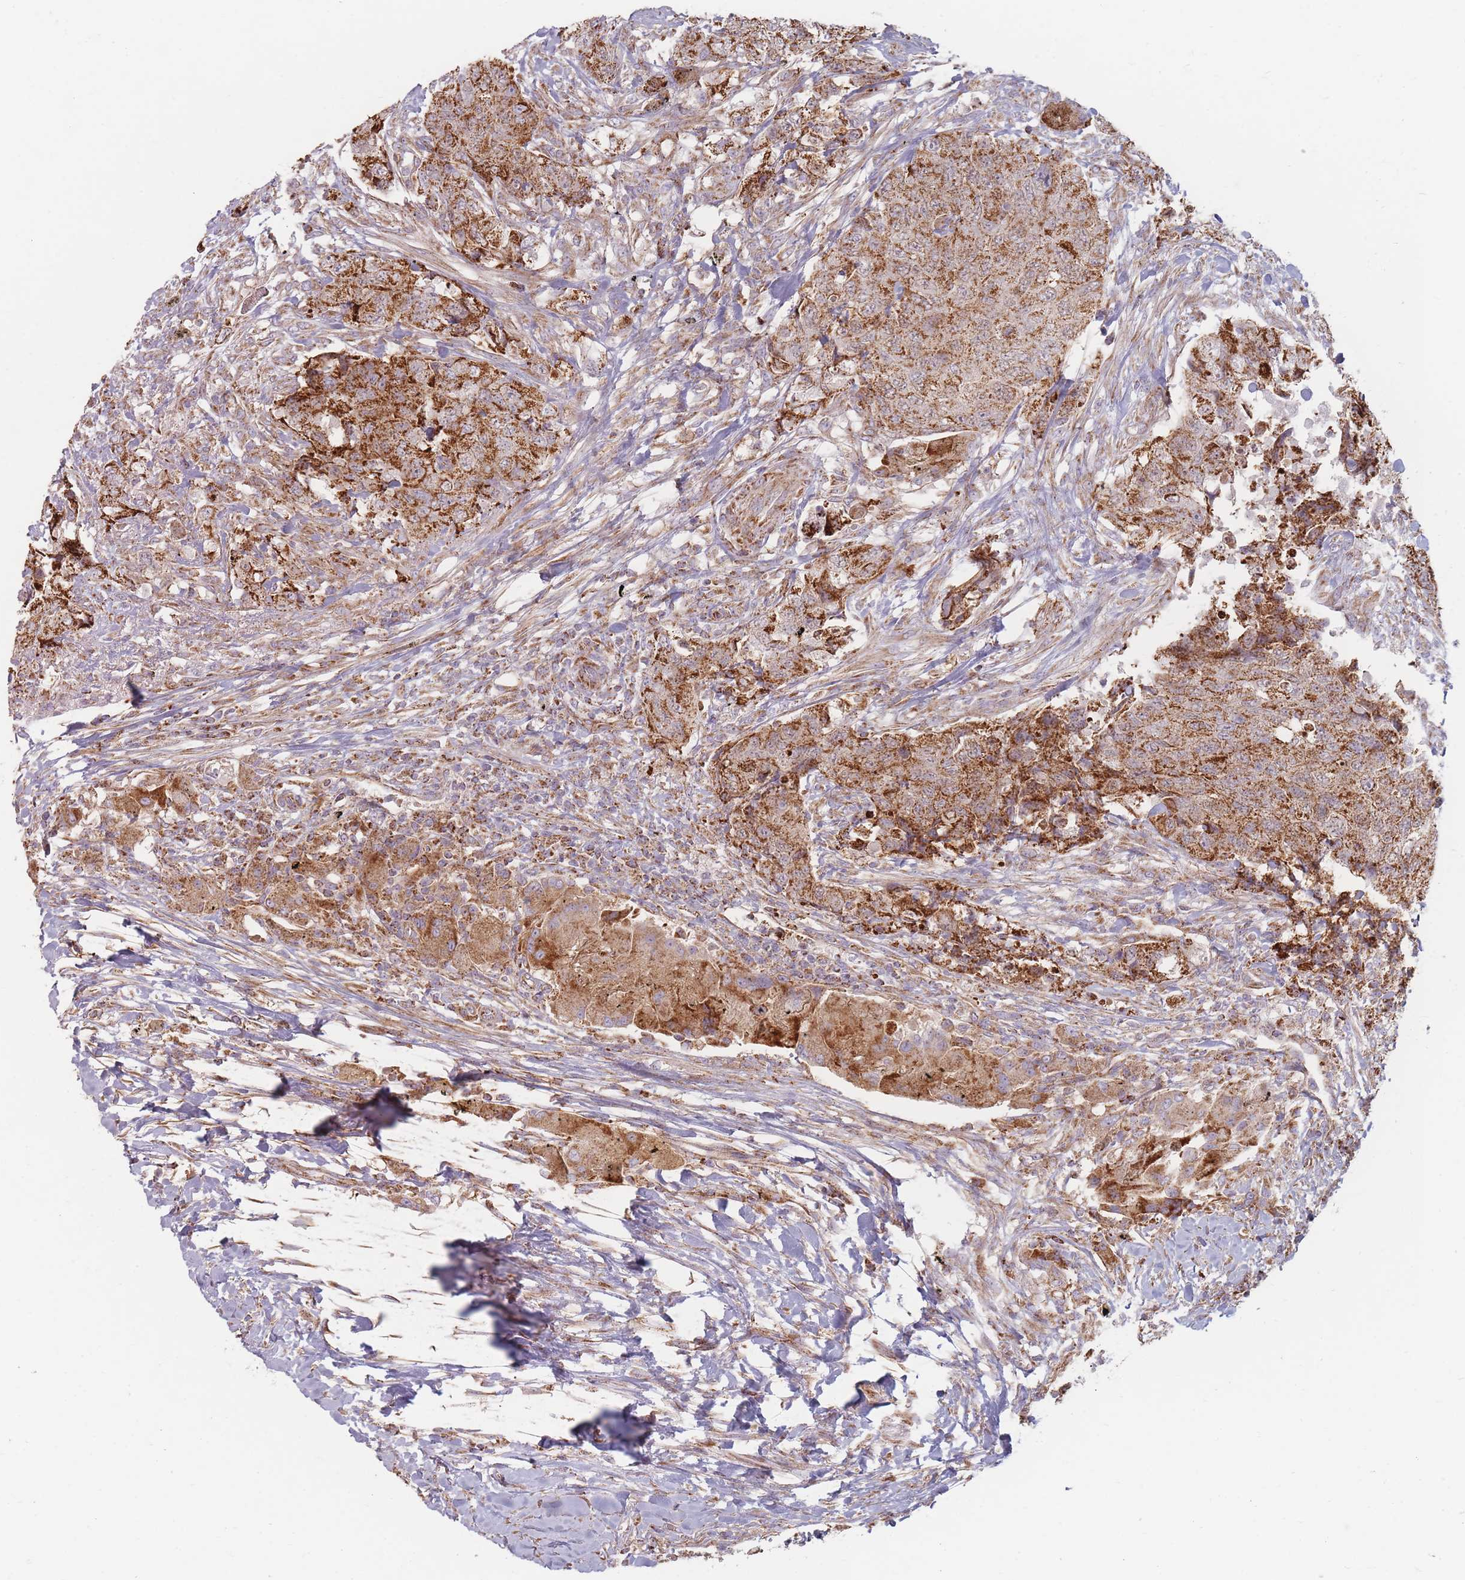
{"staining": {"intensity": "strong", "quantity": ">75%", "location": "cytoplasmic/membranous"}, "tissue": "urothelial cancer", "cell_type": "Tumor cells", "image_type": "cancer", "snomed": [{"axis": "morphology", "description": "Urothelial carcinoma, High grade"}, {"axis": "topography", "description": "Urinary bladder"}], "caption": "This histopathology image displays immunohistochemistry (IHC) staining of human urothelial cancer, with high strong cytoplasmic/membranous staining in about >75% of tumor cells.", "gene": "ESRP2", "patient": {"sex": "female", "age": 78}}